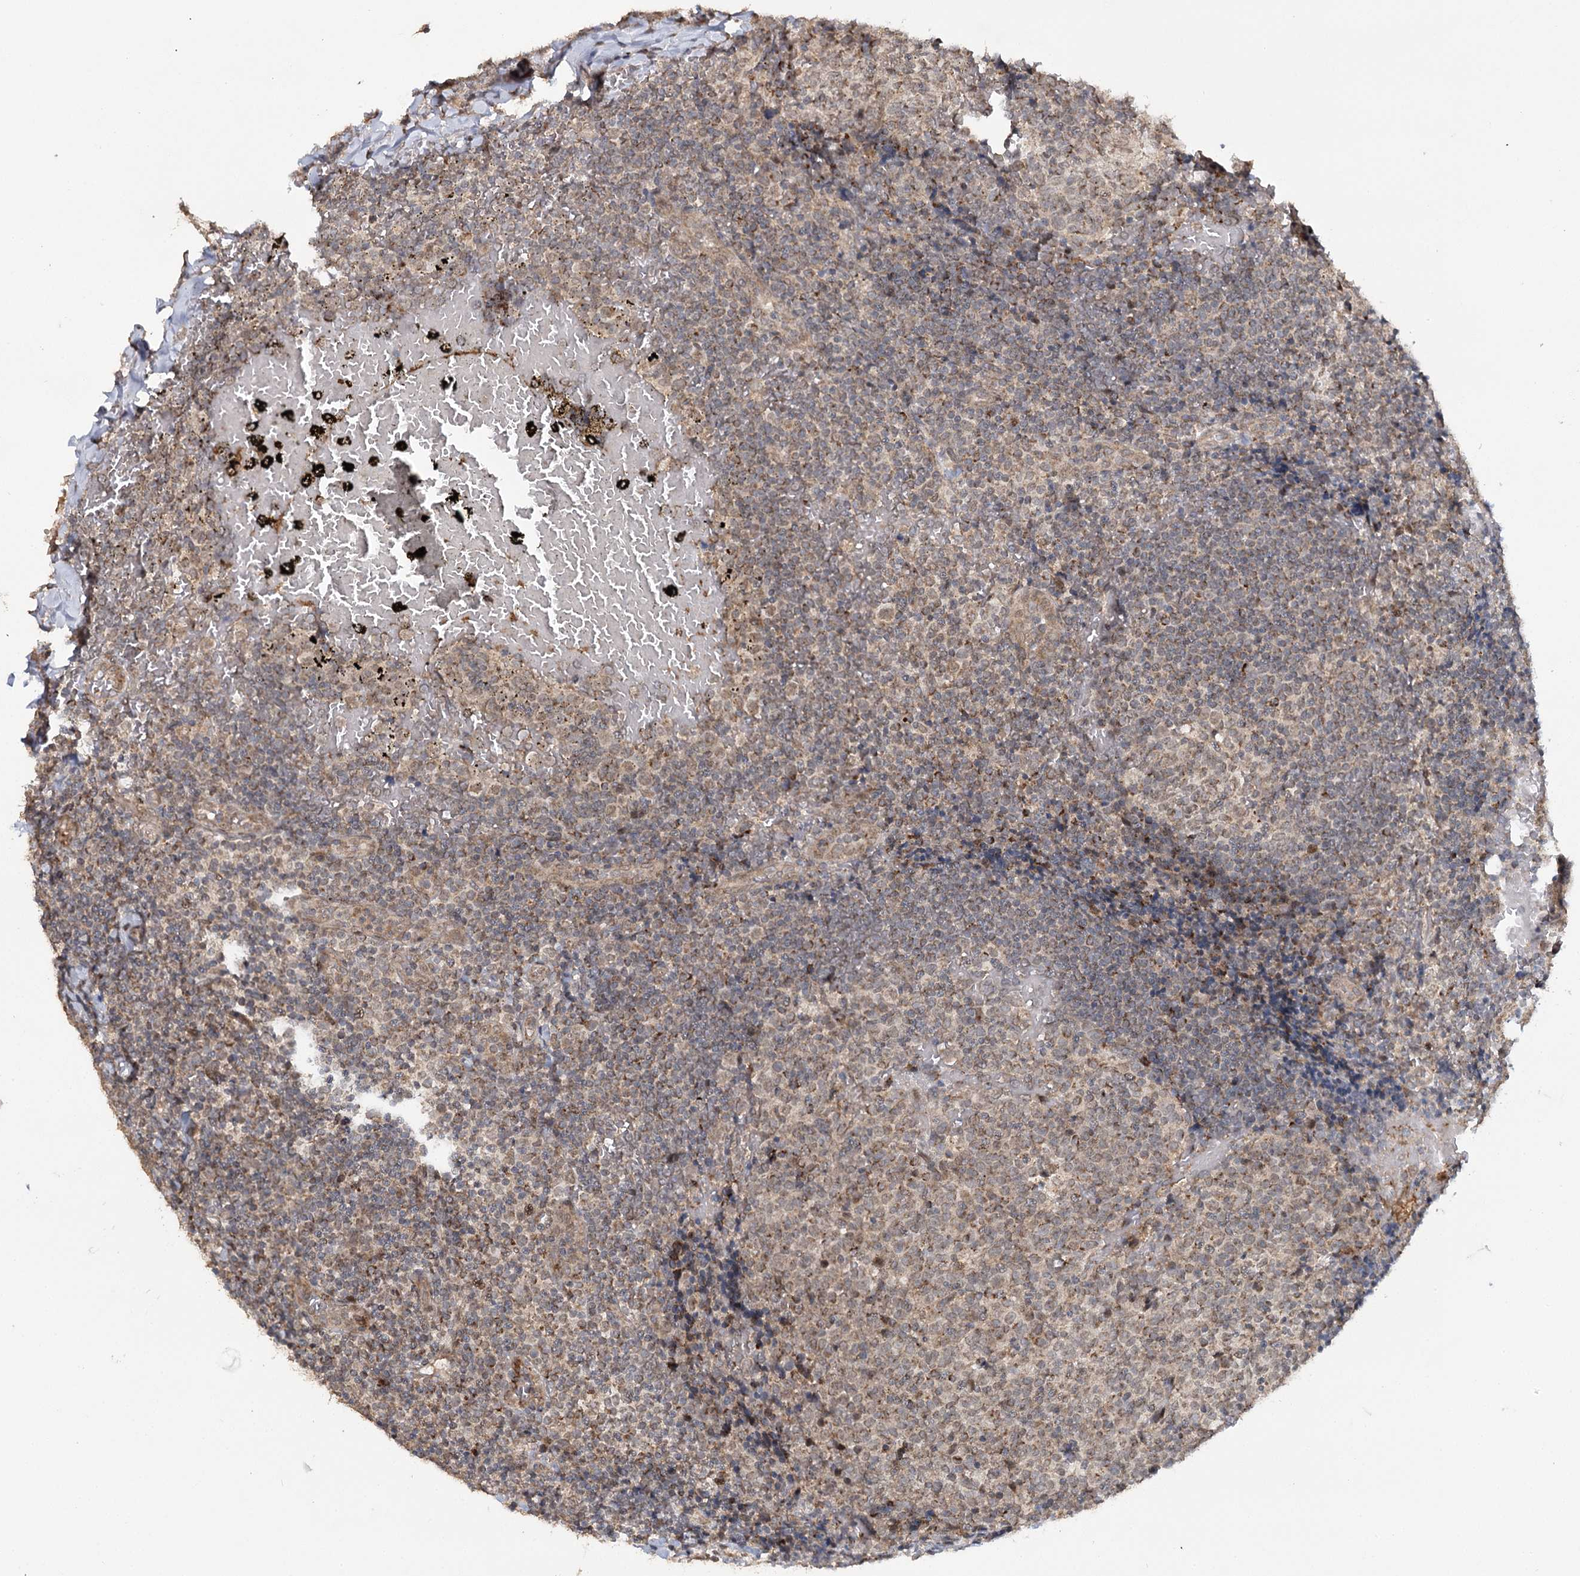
{"staining": {"intensity": "moderate", "quantity": "<25%", "location": "cytoplasmic/membranous"}, "tissue": "tonsil", "cell_type": "Germinal center cells", "image_type": "normal", "snomed": [{"axis": "morphology", "description": "Normal tissue, NOS"}, {"axis": "topography", "description": "Tonsil"}], "caption": "A high-resolution micrograph shows IHC staining of unremarkable tonsil, which shows moderate cytoplasmic/membranous staining in approximately <25% of germinal center cells. (DAB (3,3'-diaminobenzidine) IHC with brightfield microscopy, high magnification).", "gene": "ZNRF3", "patient": {"sex": "female", "age": 19}}